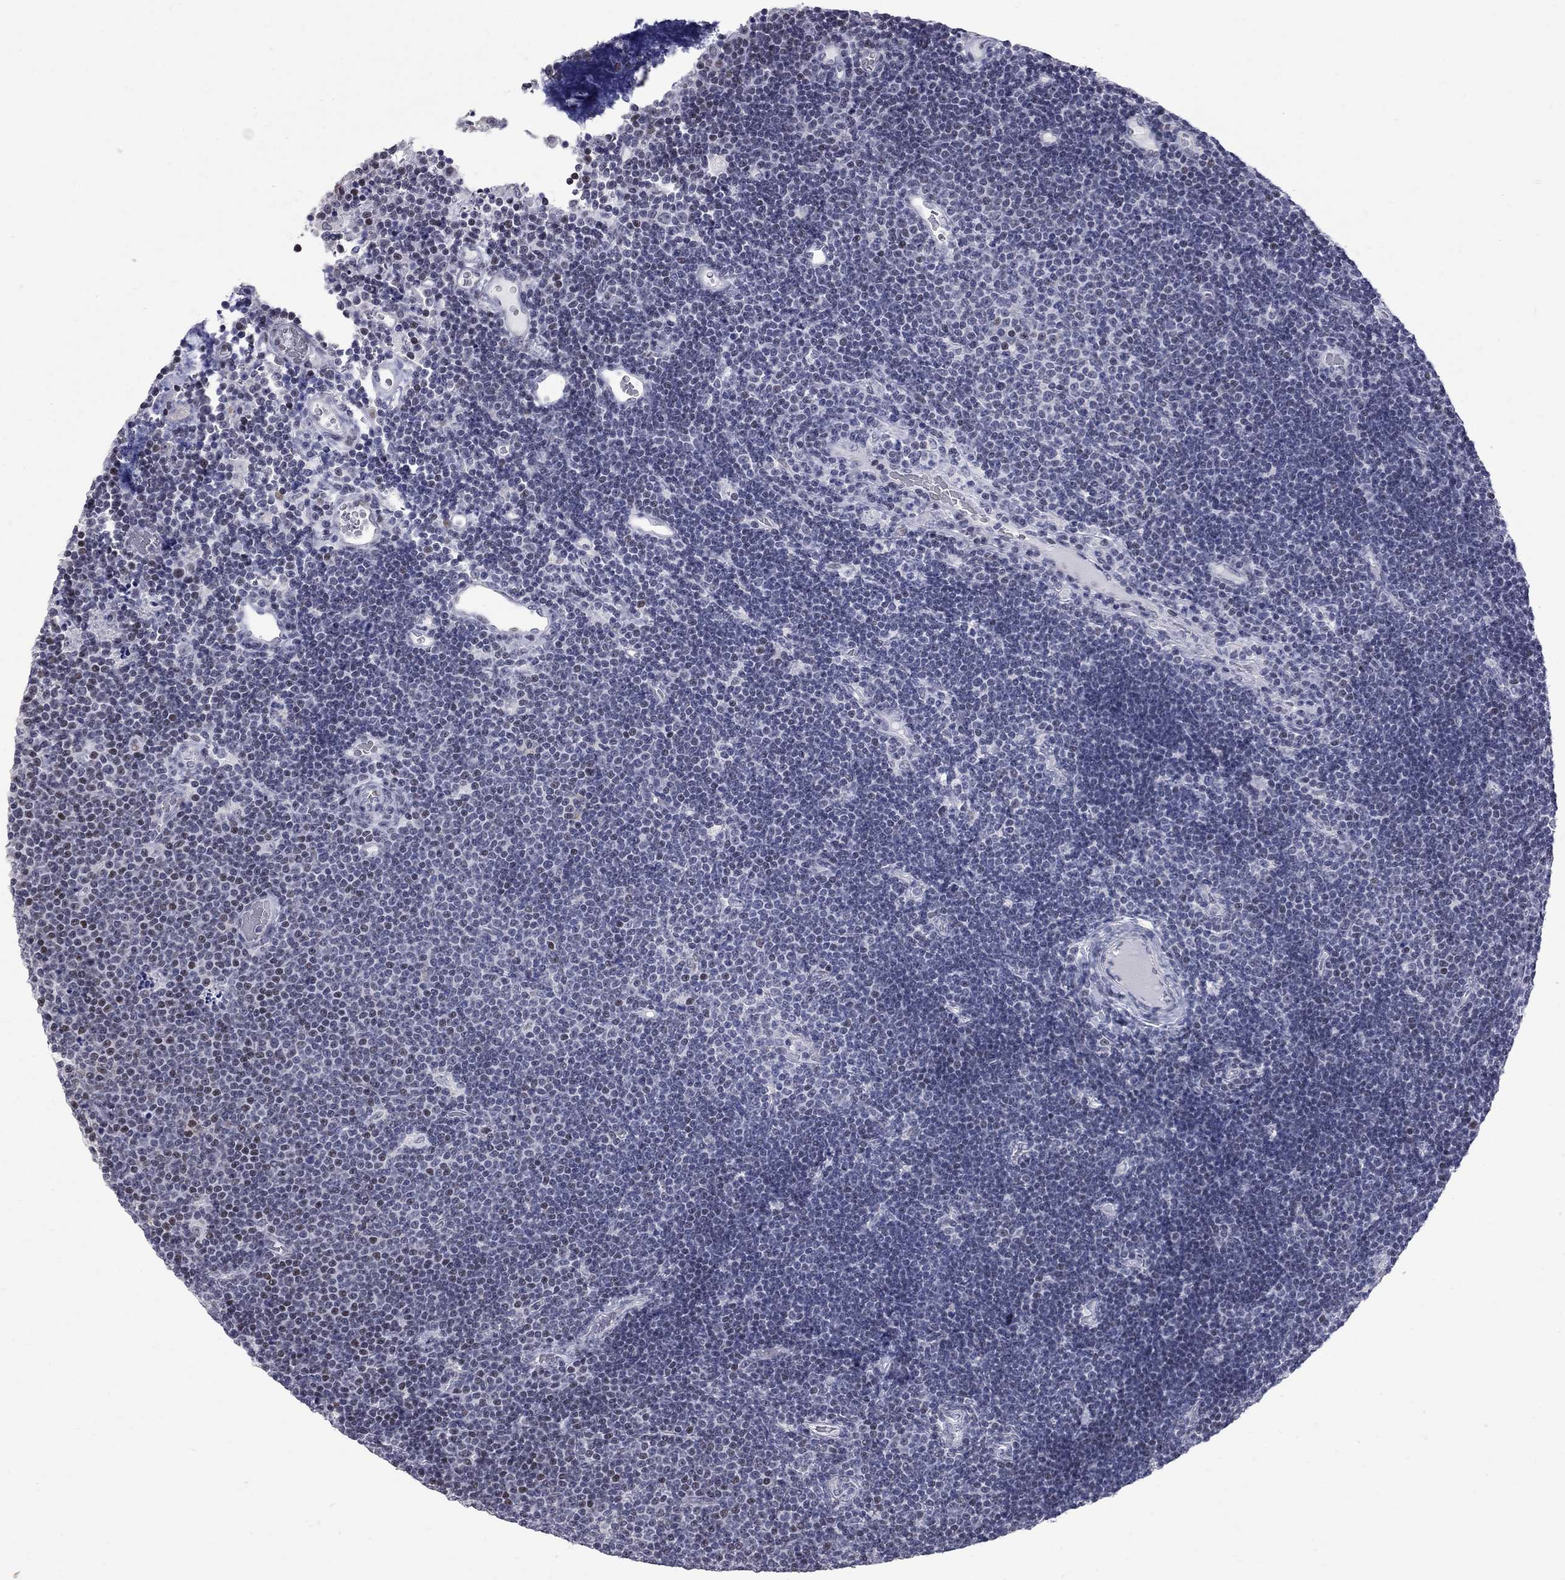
{"staining": {"intensity": "negative", "quantity": "none", "location": "none"}, "tissue": "lymphoma", "cell_type": "Tumor cells", "image_type": "cancer", "snomed": [{"axis": "morphology", "description": "Malignant lymphoma, non-Hodgkin's type, Low grade"}, {"axis": "topography", "description": "Brain"}], "caption": "Image shows no protein staining in tumor cells of malignant lymphoma, non-Hodgkin's type (low-grade) tissue. (Brightfield microscopy of DAB (3,3'-diaminobenzidine) immunohistochemistry at high magnification).", "gene": "ZNF154", "patient": {"sex": "female", "age": 66}}